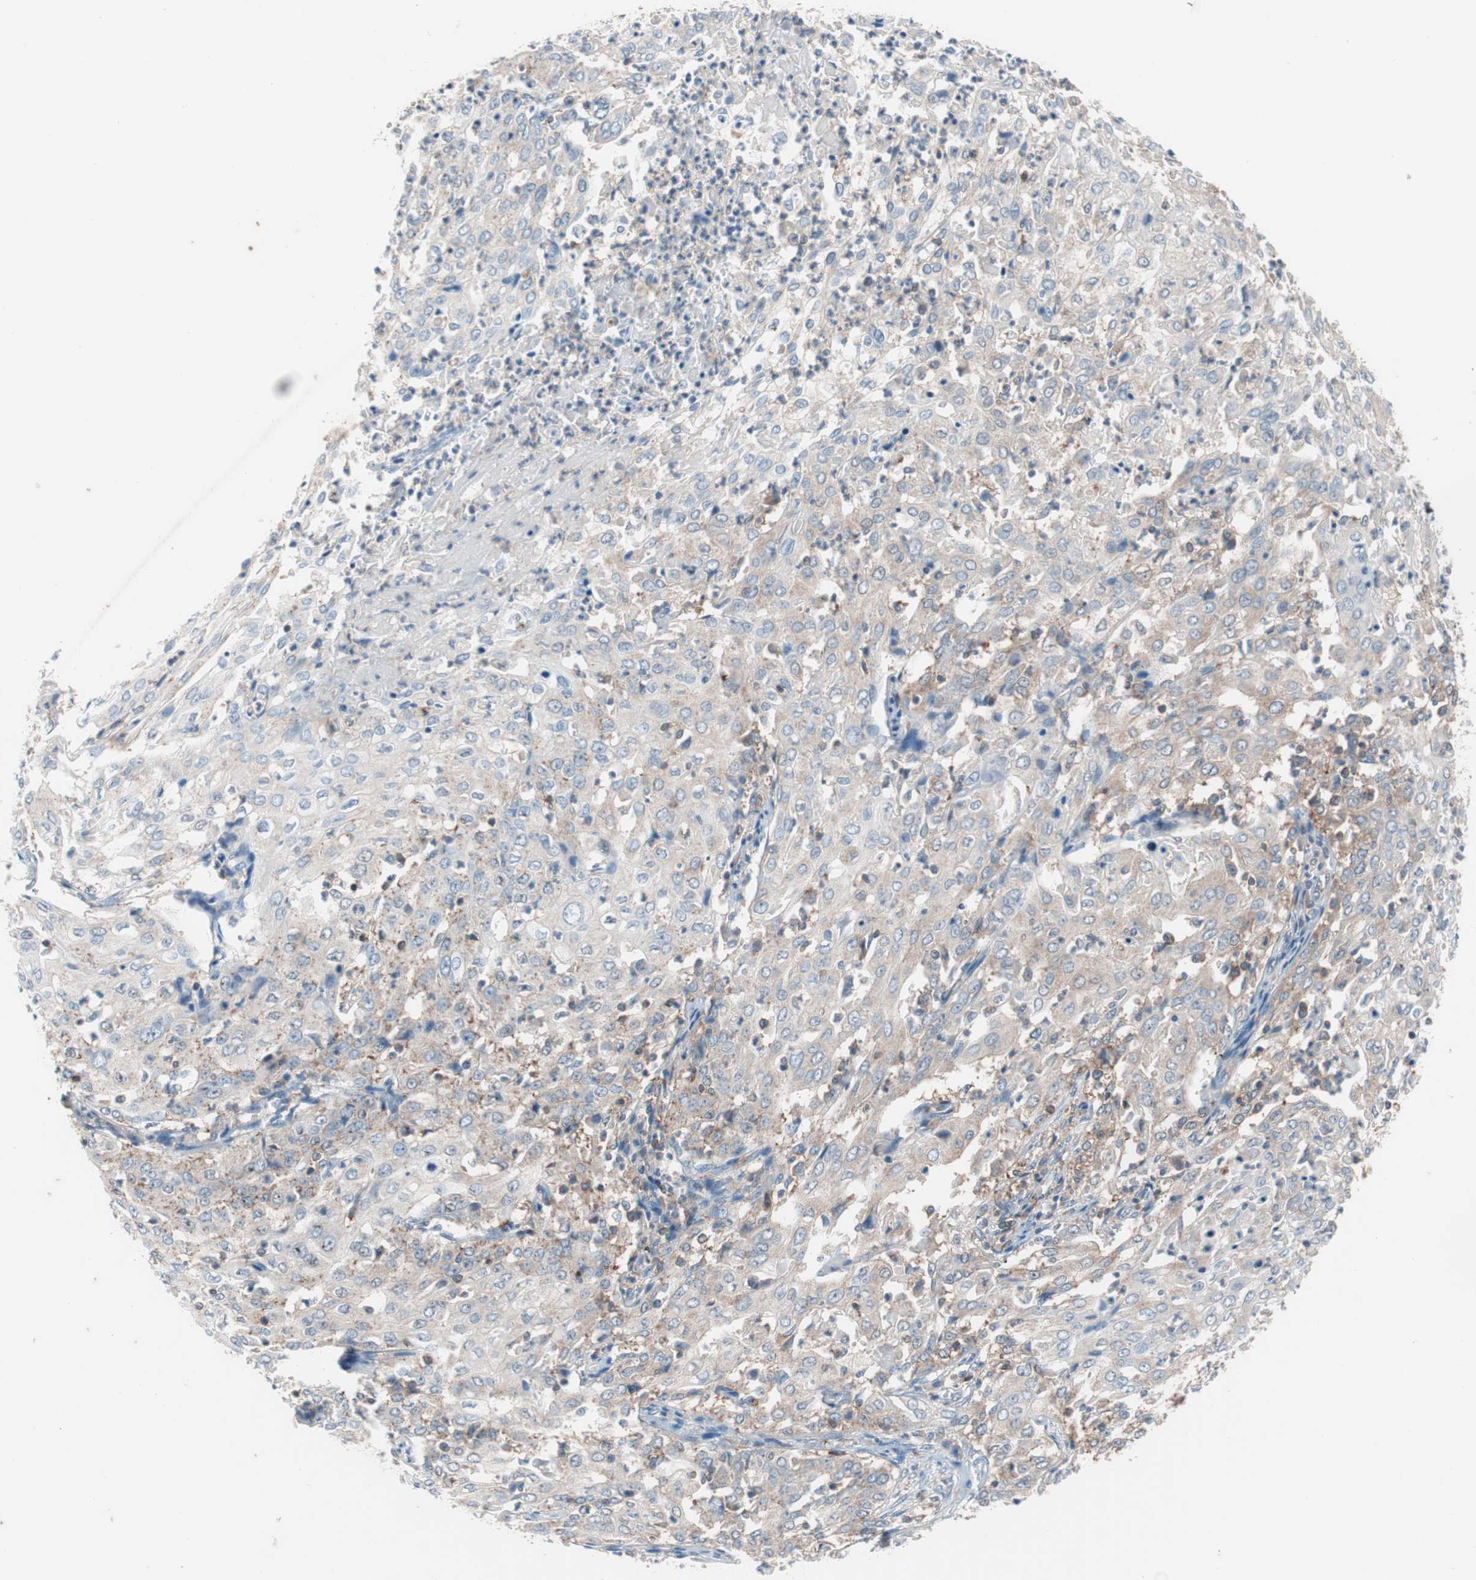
{"staining": {"intensity": "weak", "quantity": "25%-75%", "location": "cytoplasmic/membranous"}, "tissue": "cervical cancer", "cell_type": "Tumor cells", "image_type": "cancer", "snomed": [{"axis": "morphology", "description": "Squamous cell carcinoma, NOS"}, {"axis": "topography", "description": "Cervix"}], "caption": "Immunohistochemical staining of human squamous cell carcinoma (cervical) displays low levels of weak cytoplasmic/membranous expression in about 25%-75% of tumor cells.", "gene": "GALT", "patient": {"sex": "female", "age": 39}}